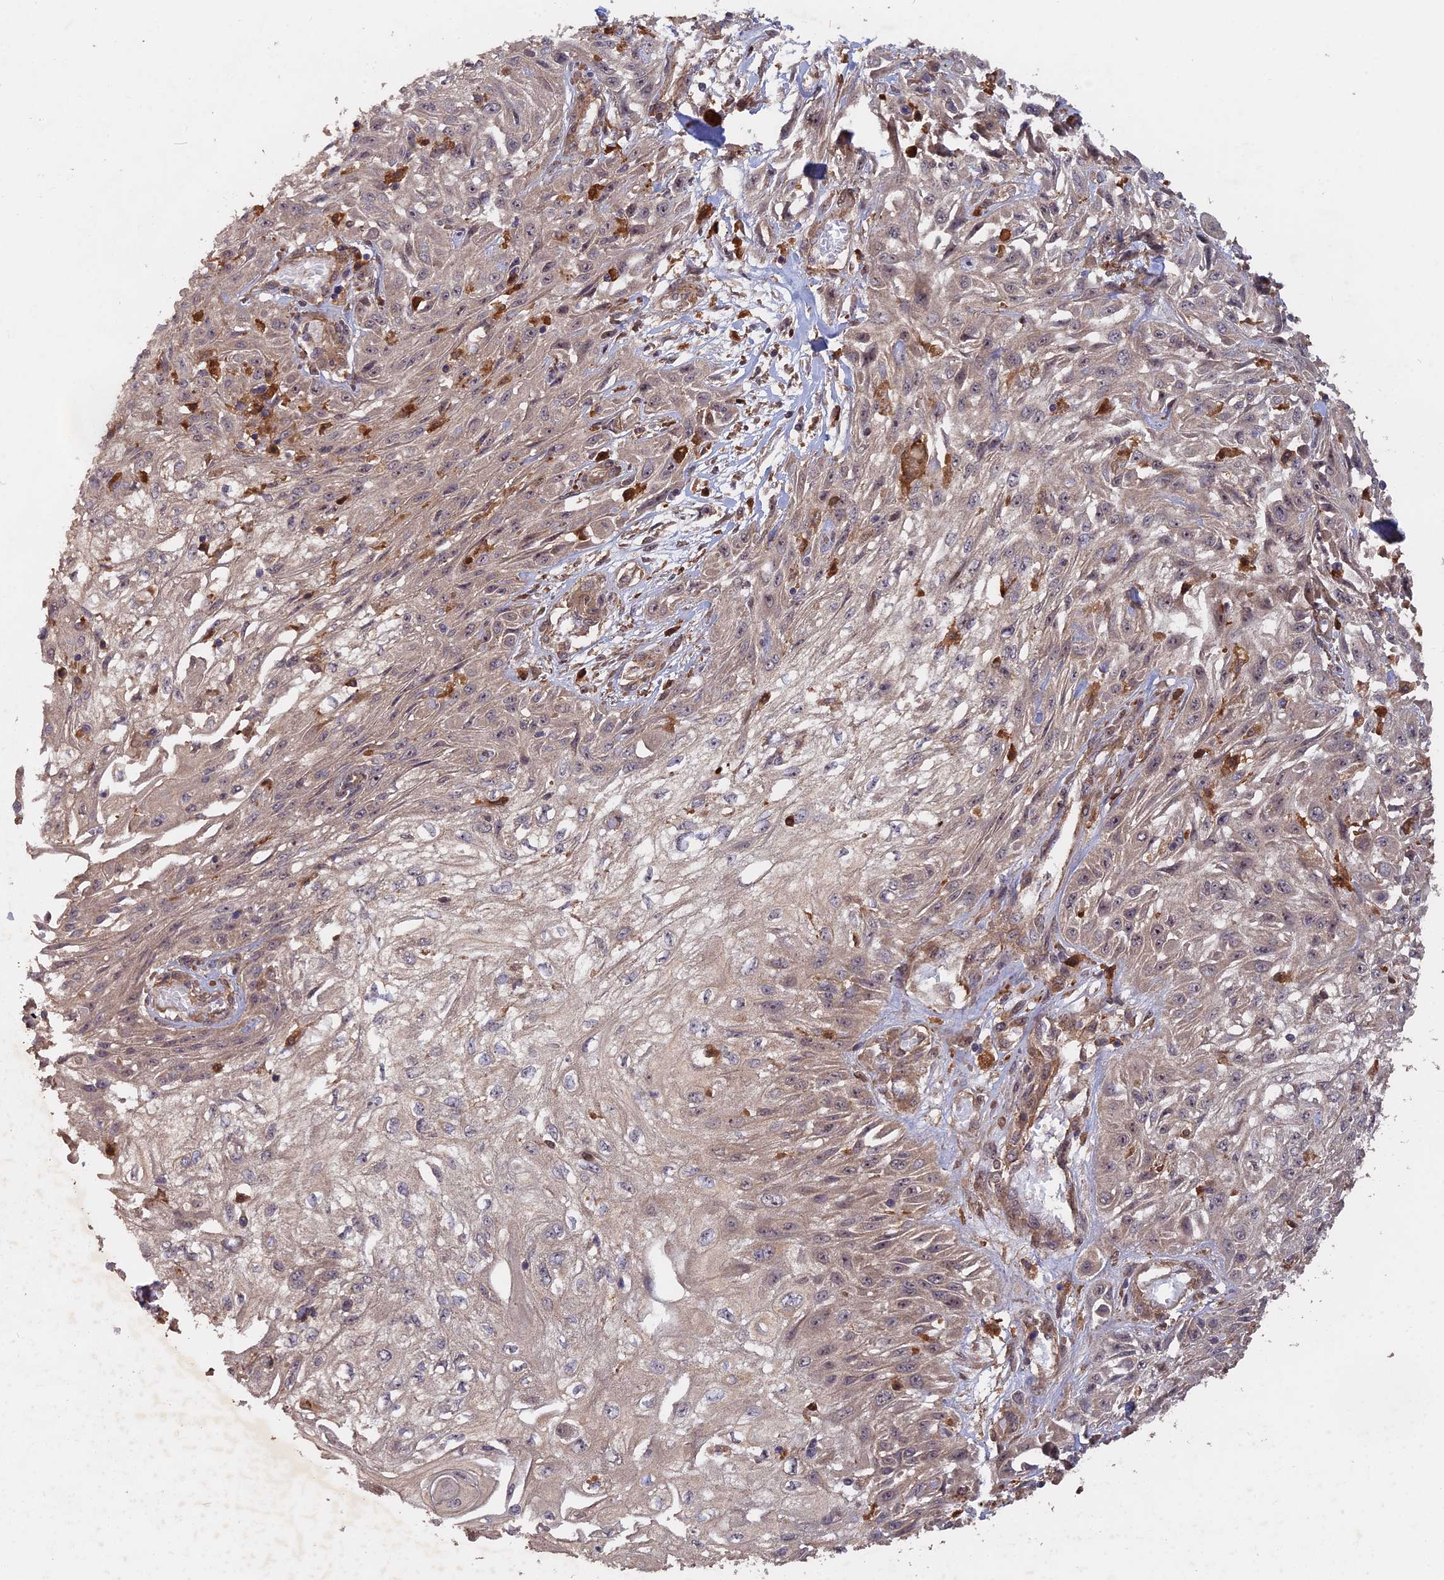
{"staining": {"intensity": "weak", "quantity": "25%-75%", "location": "cytoplasmic/membranous"}, "tissue": "skin cancer", "cell_type": "Tumor cells", "image_type": "cancer", "snomed": [{"axis": "morphology", "description": "Squamous cell carcinoma, NOS"}, {"axis": "morphology", "description": "Squamous cell carcinoma, metastatic, NOS"}, {"axis": "topography", "description": "Skin"}, {"axis": "topography", "description": "Lymph node"}], "caption": "DAB immunohistochemical staining of metastatic squamous cell carcinoma (skin) exhibits weak cytoplasmic/membranous protein positivity in approximately 25%-75% of tumor cells. The staining was performed using DAB, with brown indicating positive protein expression. Nuclei are stained blue with hematoxylin.", "gene": "SAC3D1", "patient": {"sex": "male", "age": 75}}